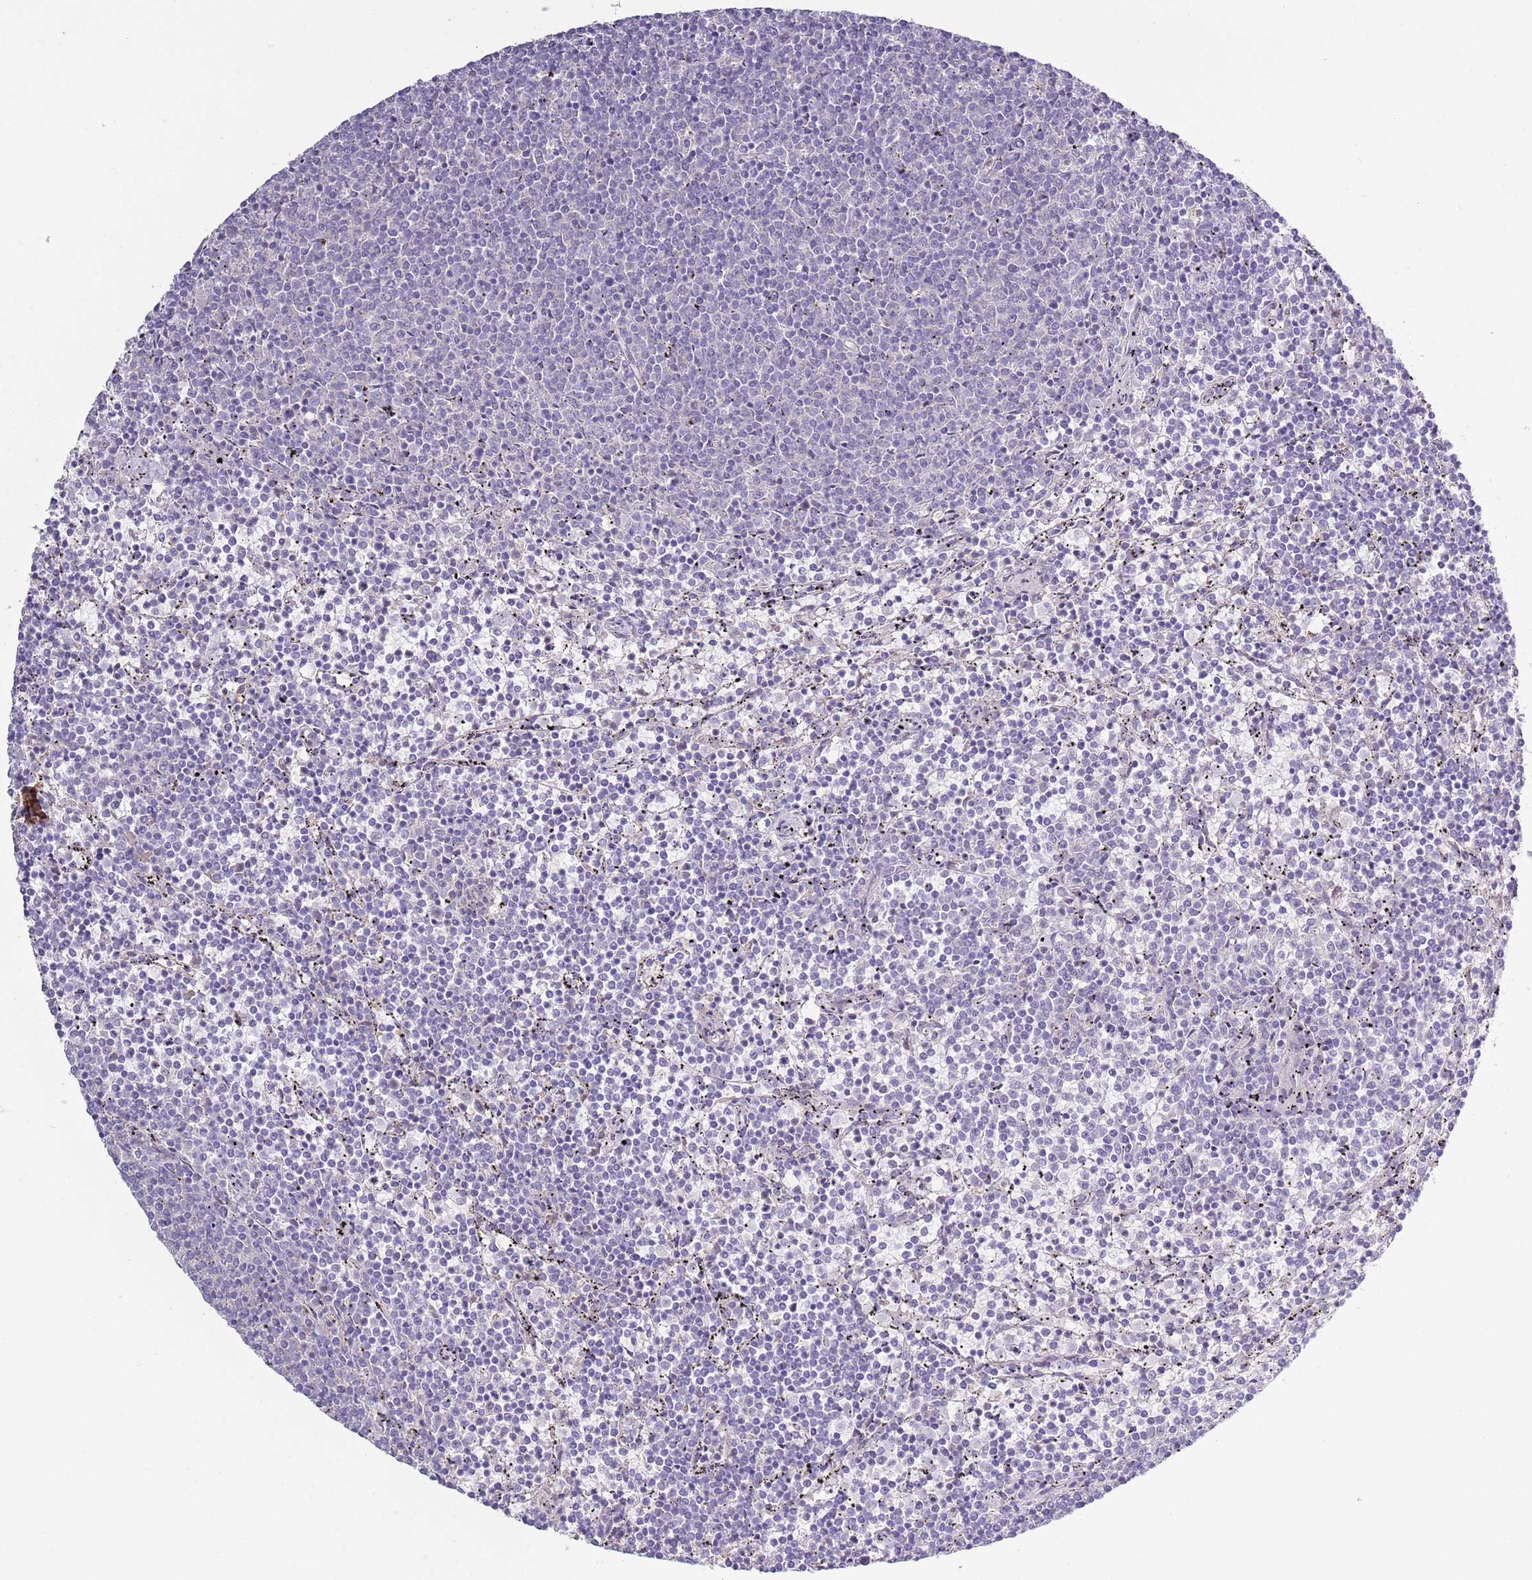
{"staining": {"intensity": "negative", "quantity": "none", "location": "none"}, "tissue": "lymphoma", "cell_type": "Tumor cells", "image_type": "cancer", "snomed": [{"axis": "morphology", "description": "Malignant lymphoma, non-Hodgkin's type, Low grade"}, {"axis": "topography", "description": "Spleen"}], "caption": "Immunohistochemistry (IHC) of human malignant lymphoma, non-Hodgkin's type (low-grade) reveals no staining in tumor cells. (Stains: DAB (3,3'-diaminobenzidine) IHC with hematoxylin counter stain, Microscopy: brightfield microscopy at high magnification).", "gene": "CAPN9", "patient": {"sex": "female", "age": 50}}